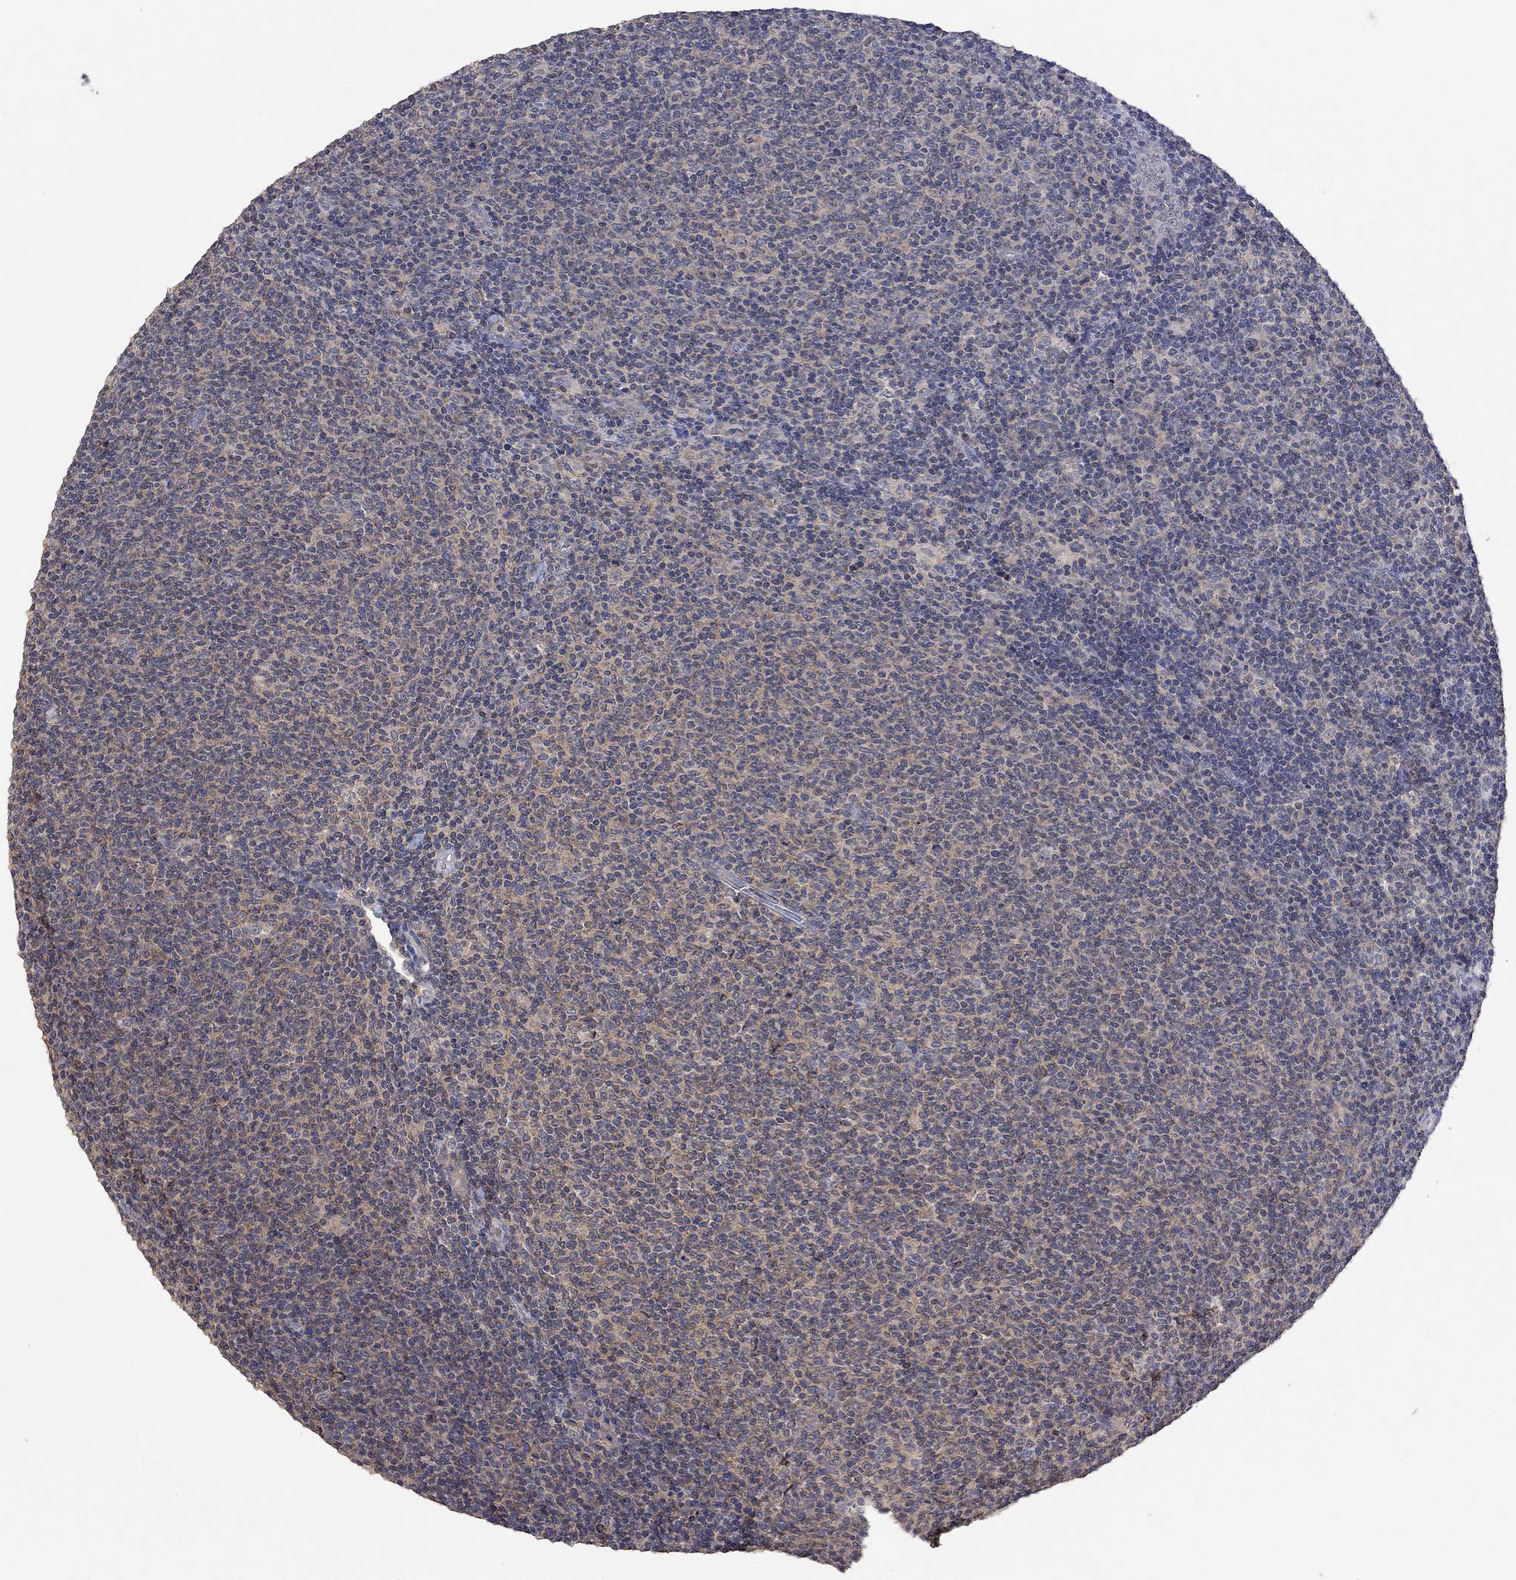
{"staining": {"intensity": "weak", "quantity": "25%-75%", "location": "cytoplasmic/membranous"}, "tissue": "lymphoma", "cell_type": "Tumor cells", "image_type": "cancer", "snomed": [{"axis": "morphology", "description": "Malignant lymphoma, non-Hodgkin's type, Low grade"}, {"axis": "topography", "description": "Lymph node"}], "caption": "This photomicrograph displays IHC staining of human low-grade malignant lymphoma, non-Hodgkin's type, with low weak cytoplasmic/membranous staining in approximately 25%-75% of tumor cells.", "gene": "PTPN20", "patient": {"sex": "male", "age": 52}}